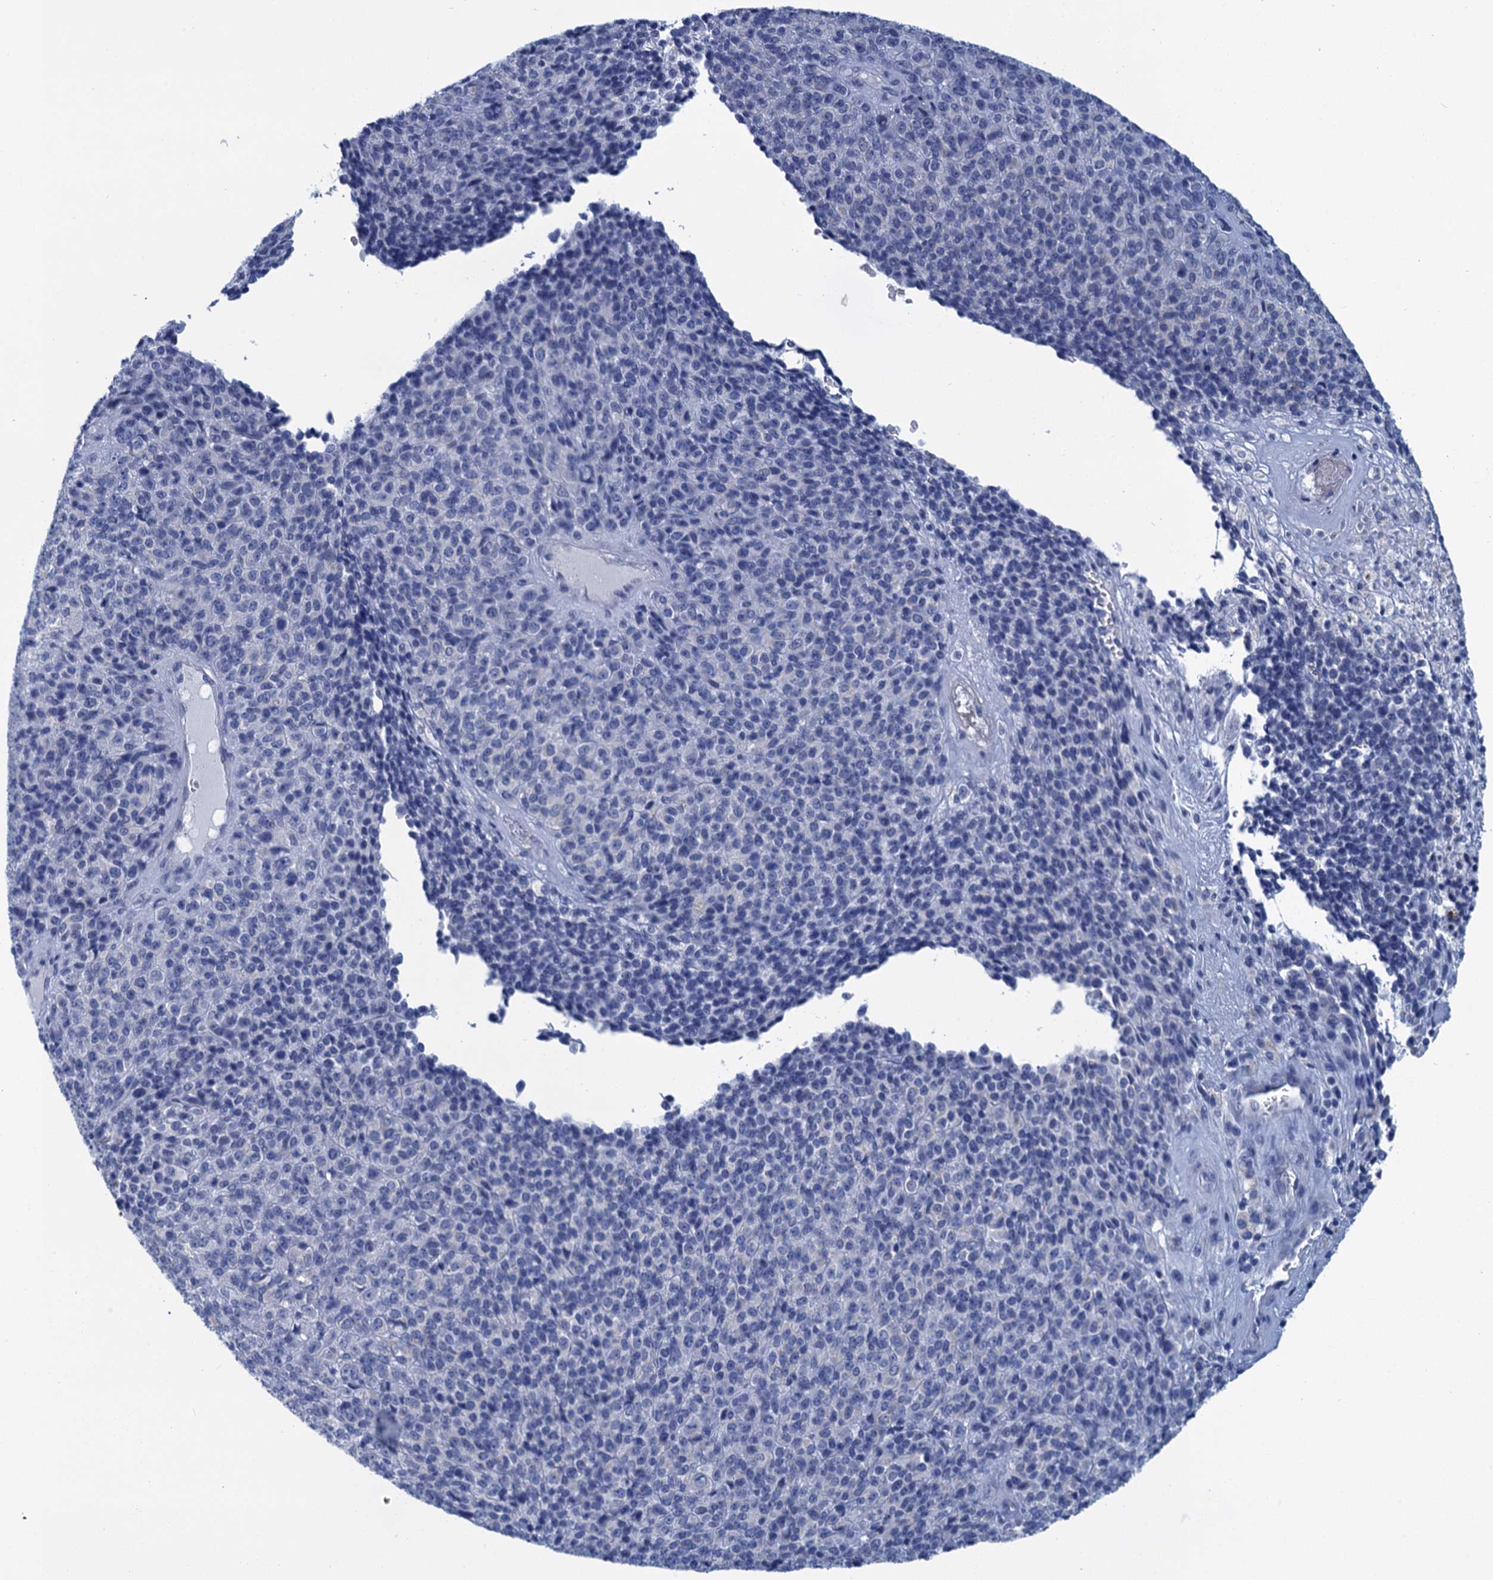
{"staining": {"intensity": "negative", "quantity": "none", "location": "none"}, "tissue": "melanoma", "cell_type": "Tumor cells", "image_type": "cancer", "snomed": [{"axis": "morphology", "description": "Malignant melanoma, Metastatic site"}, {"axis": "topography", "description": "Brain"}], "caption": "Tumor cells show no significant staining in malignant melanoma (metastatic site). Nuclei are stained in blue.", "gene": "SCEL", "patient": {"sex": "female", "age": 56}}